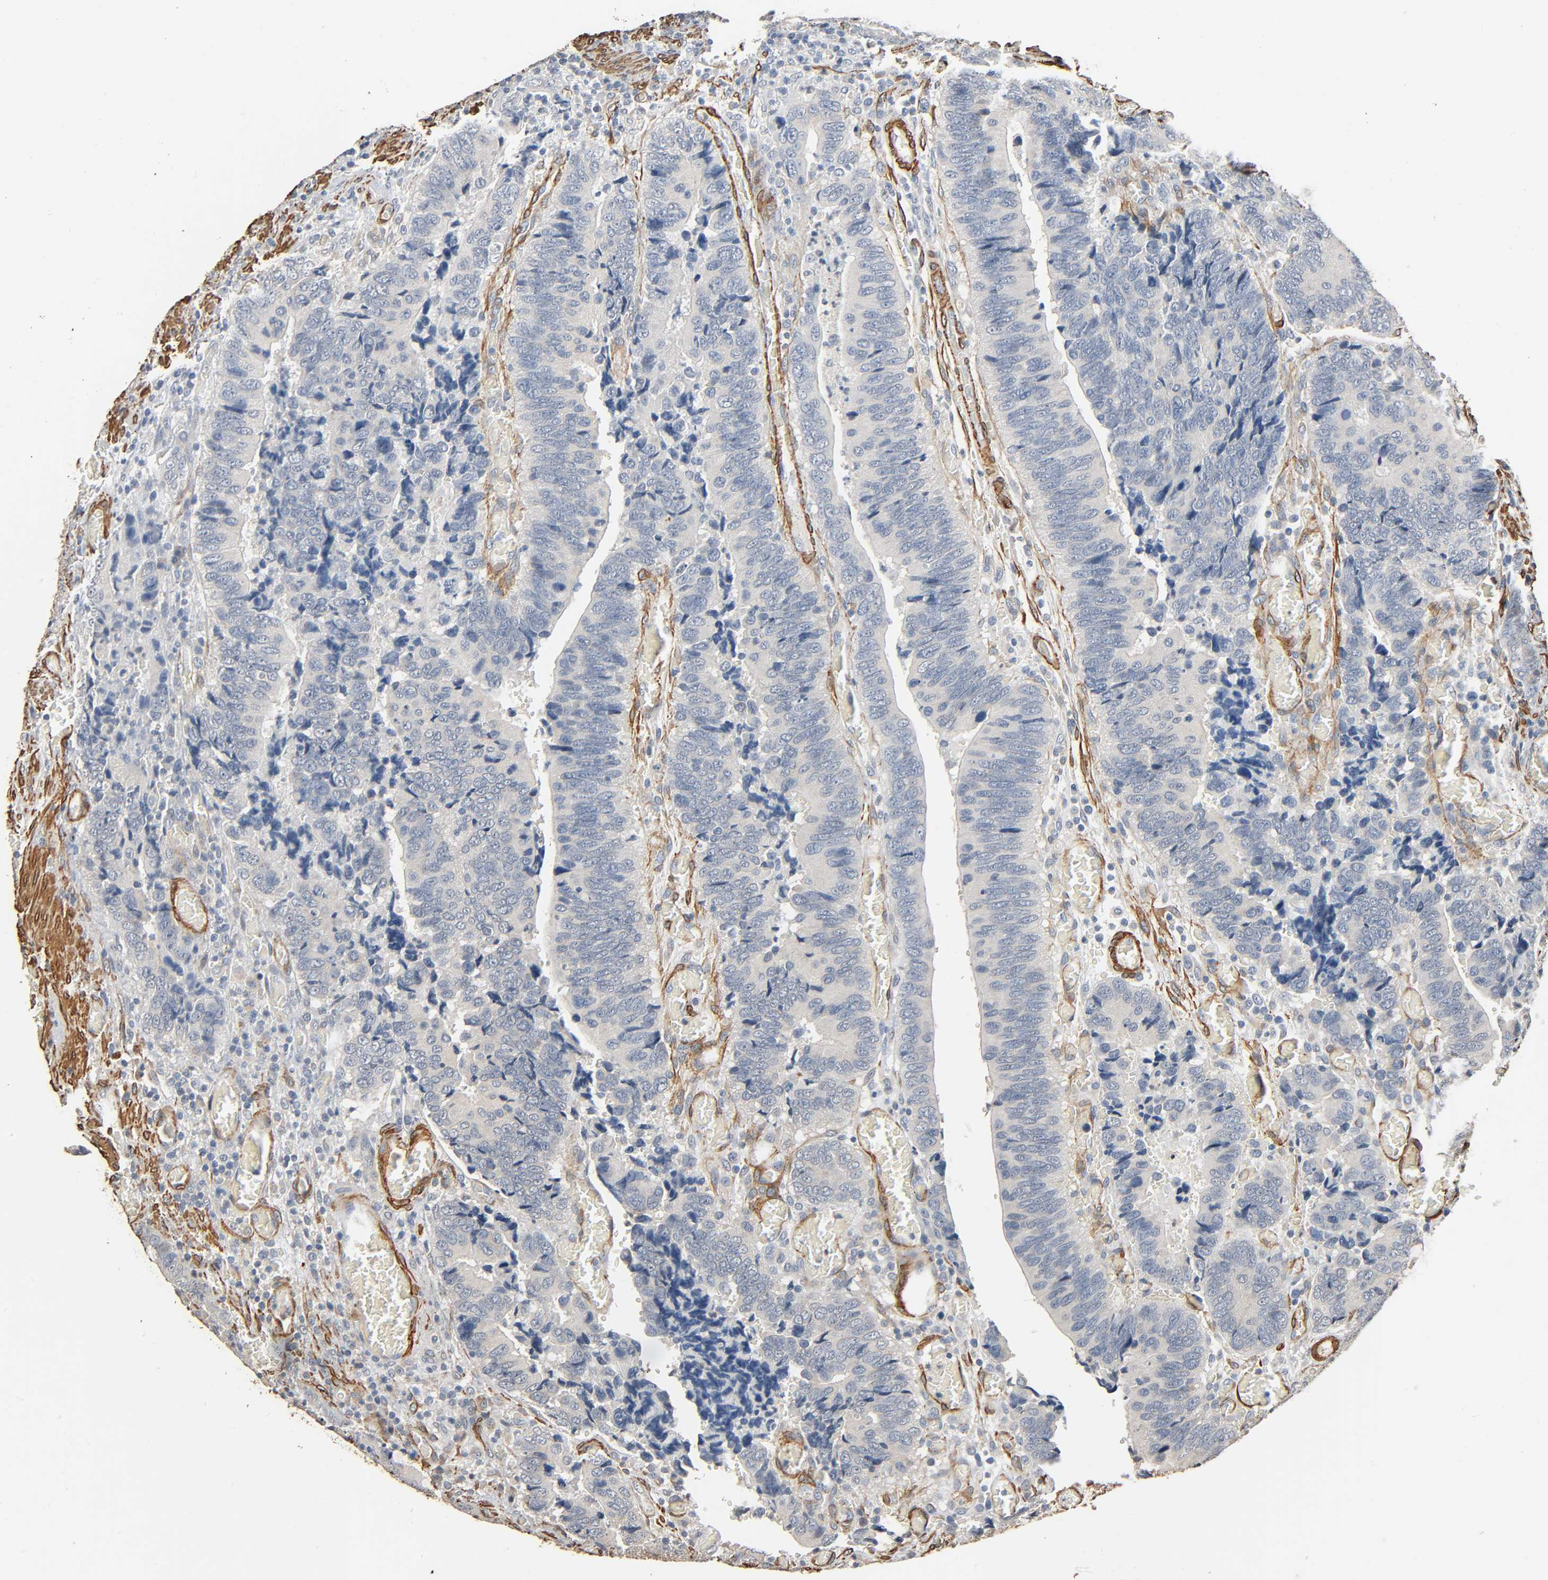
{"staining": {"intensity": "negative", "quantity": "none", "location": "none"}, "tissue": "colorectal cancer", "cell_type": "Tumor cells", "image_type": "cancer", "snomed": [{"axis": "morphology", "description": "Adenocarcinoma, NOS"}, {"axis": "topography", "description": "Colon"}], "caption": "Colorectal adenocarcinoma stained for a protein using IHC demonstrates no positivity tumor cells.", "gene": "GSTA3", "patient": {"sex": "male", "age": 72}}